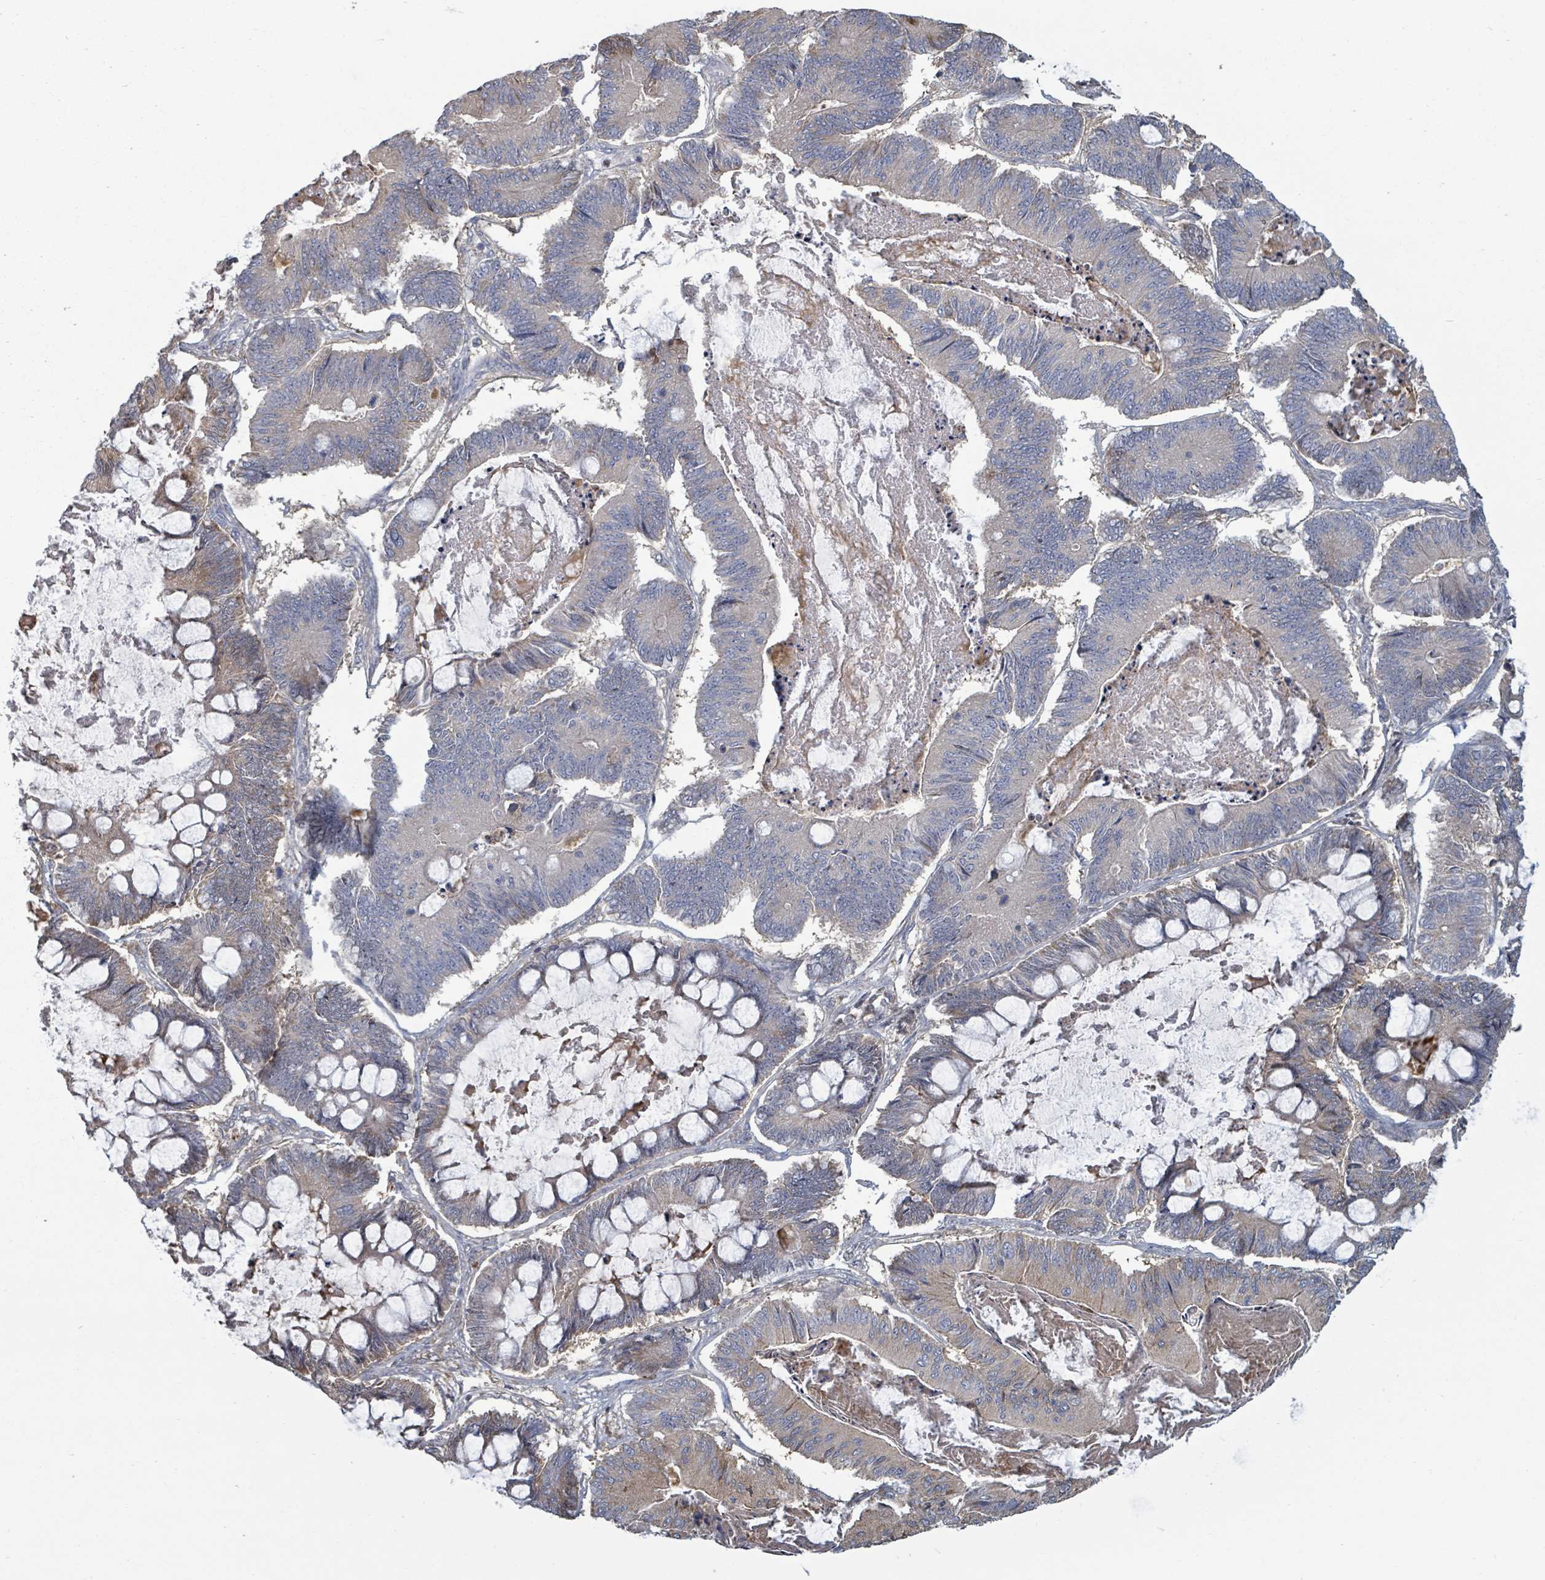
{"staining": {"intensity": "moderate", "quantity": "<25%", "location": "cytoplasmic/membranous"}, "tissue": "ovarian cancer", "cell_type": "Tumor cells", "image_type": "cancer", "snomed": [{"axis": "morphology", "description": "Cystadenocarcinoma, mucinous, NOS"}, {"axis": "topography", "description": "Ovary"}], "caption": "Immunohistochemical staining of ovarian cancer demonstrates moderate cytoplasmic/membranous protein positivity in approximately <25% of tumor cells.", "gene": "GABBR1", "patient": {"sex": "female", "age": 61}}